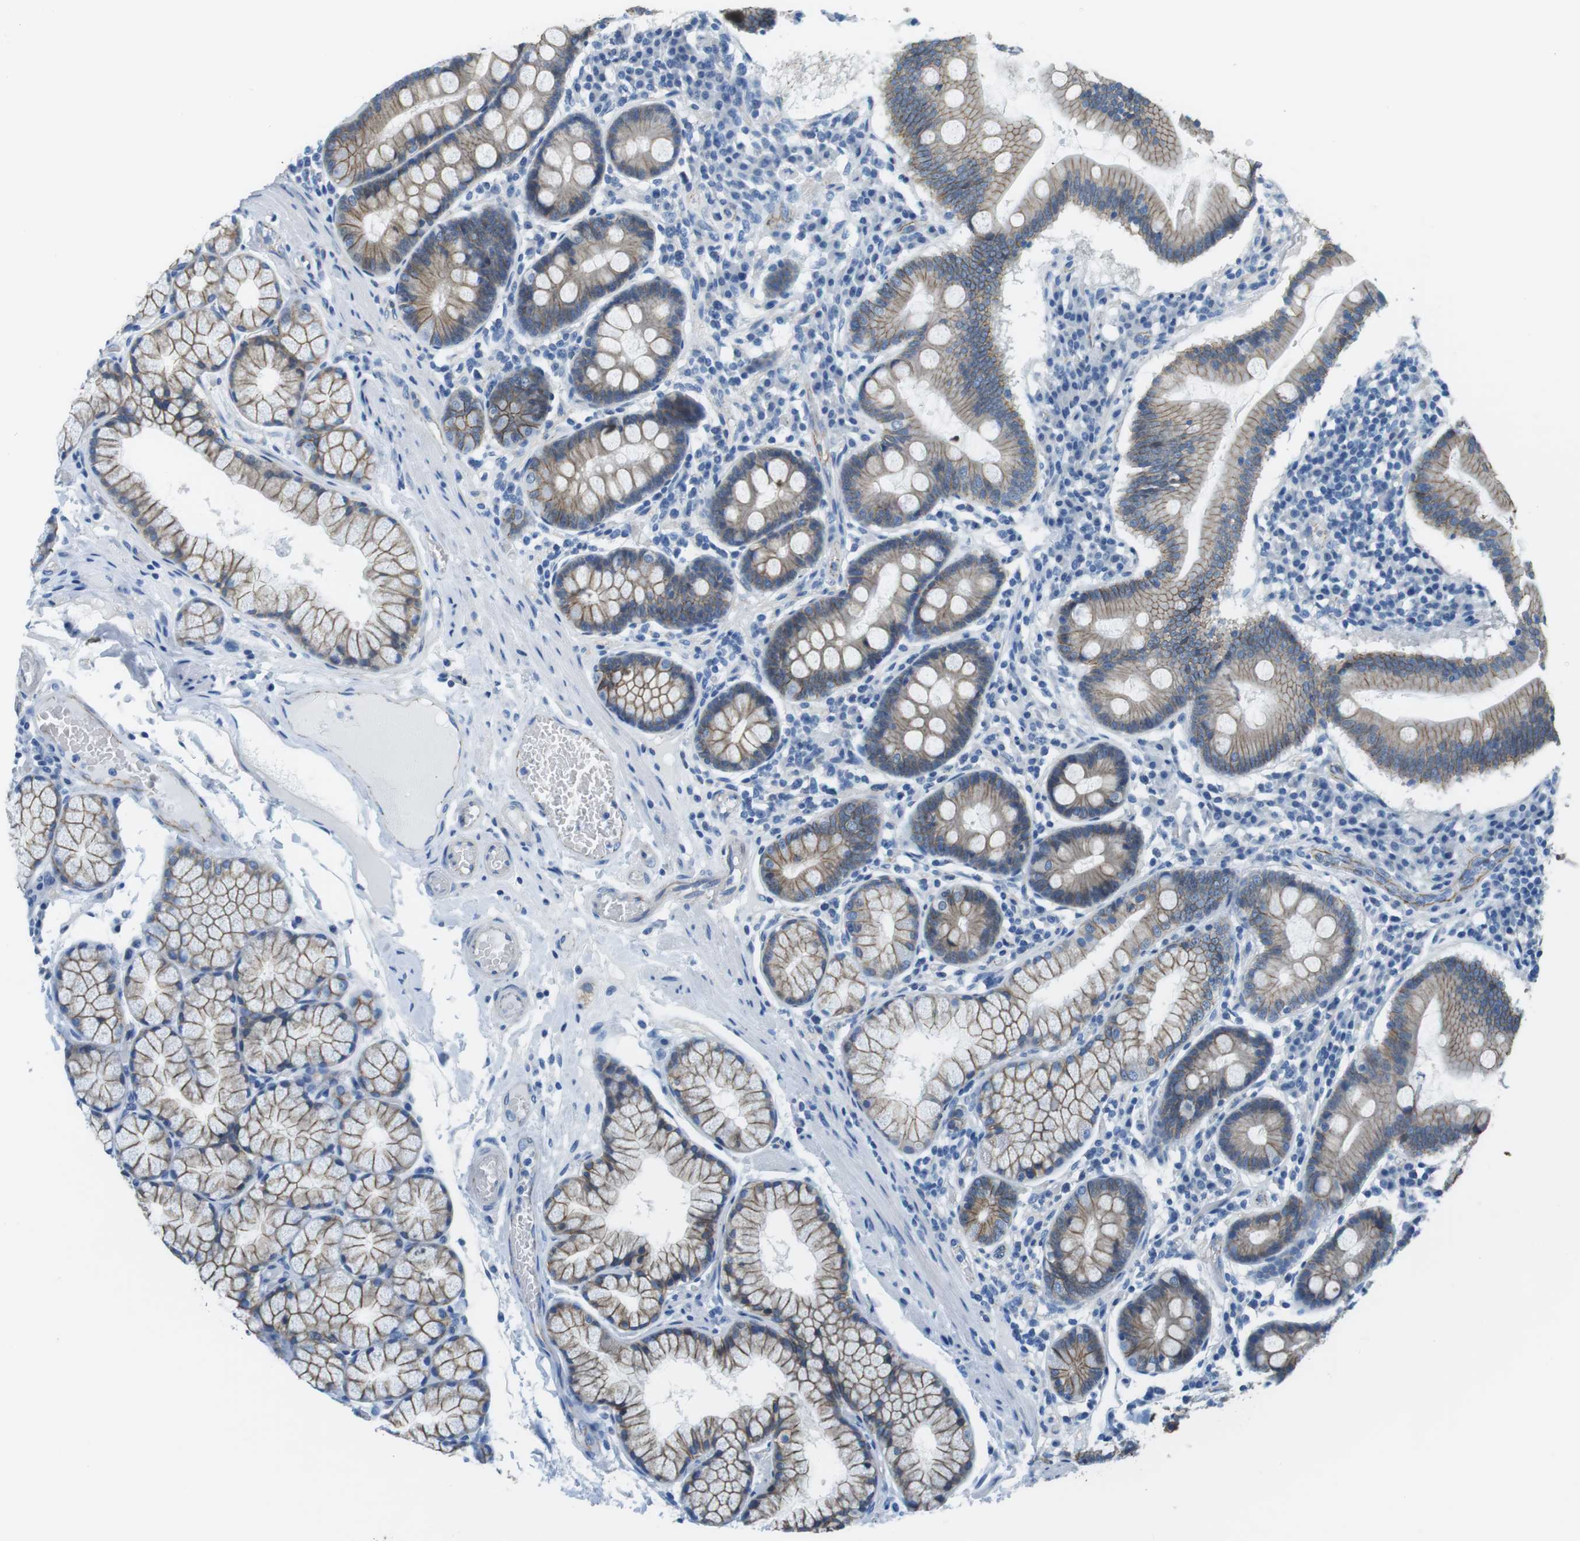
{"staining": {"intensity": "moderate", "quantity": ">75%", "location": "cytoplasmic/membranous"}, "tissue": "duodenum", "cell_type": "Glandular cells", "image_type": "normal", "snomed": [{"axis": "morphology", "description": "Normal tissue, NOS"}, {"axis": "topography", "description": "Duodenum"}], "caption": "Protein staining reveals moderate cytoplasmic/membranous staining in about >75% of glandular cells in normal duodenum. (IHC, brightfield microscopy, high magnification).", "gene": "SLC6A6", "patient": {"sex": "male", "age": 50}}